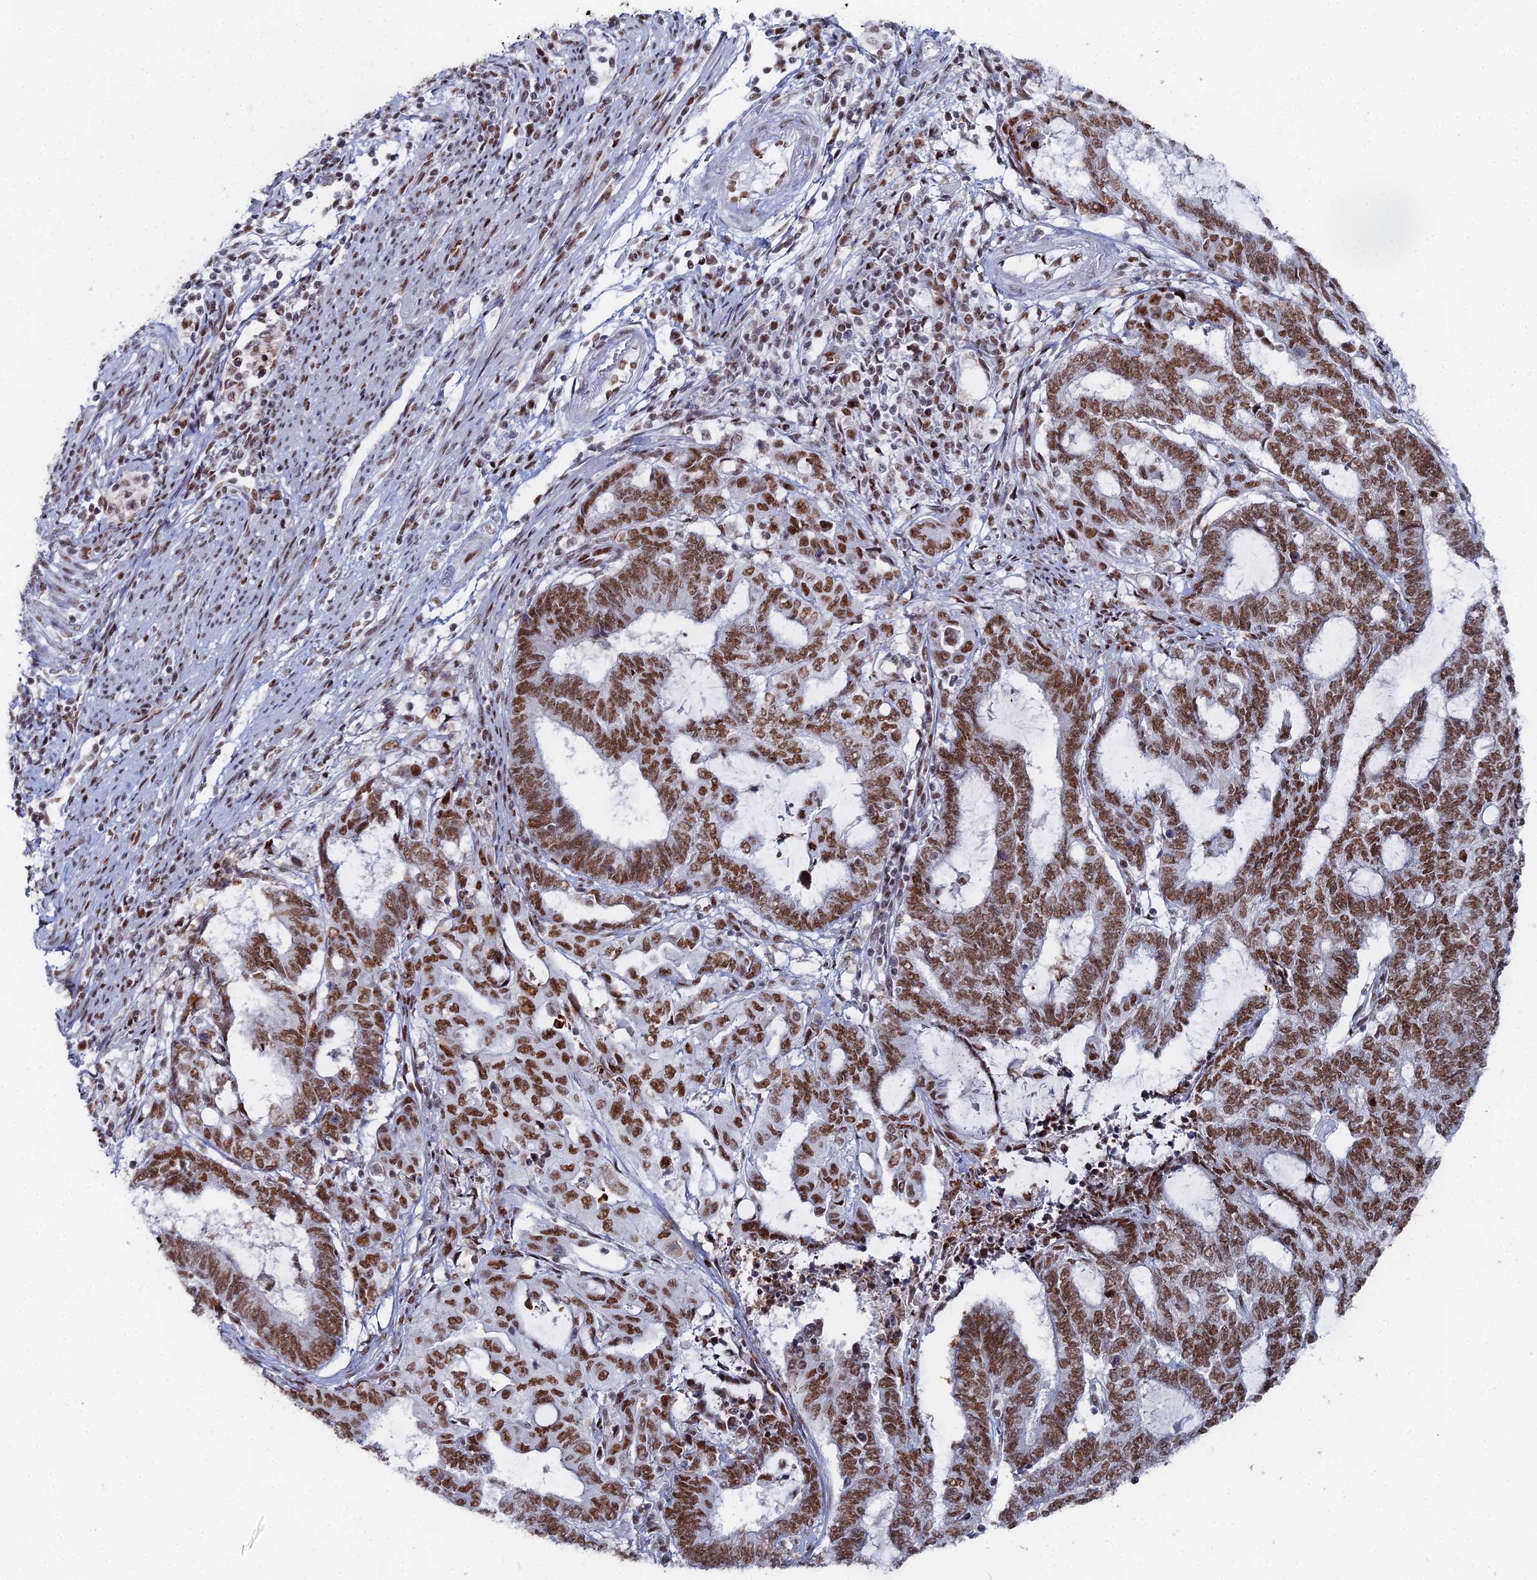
{"staining": {"intensity": "strong", "quantity": ">75%", "location": "nuclear"}, "tissue": "endometrial cancer", "cell_type": "Tumor cells", "image_type": "cancer", "snomed": [{"axis": "morphology", "description": "Adenocarcinoma, NOS"}, {"axis": "topography", "description": "Uterus"}, {"axis": "topography", "description": "Endometrium"}], "caption": "About >75% of tumor cells in endometrial cancer (adenocarcinoma) show strong nuclear protein expression as visualized by brown immunohistochemical staining.", "gene": "GSC2", "patient": {"sex": "female", "age": 70}}